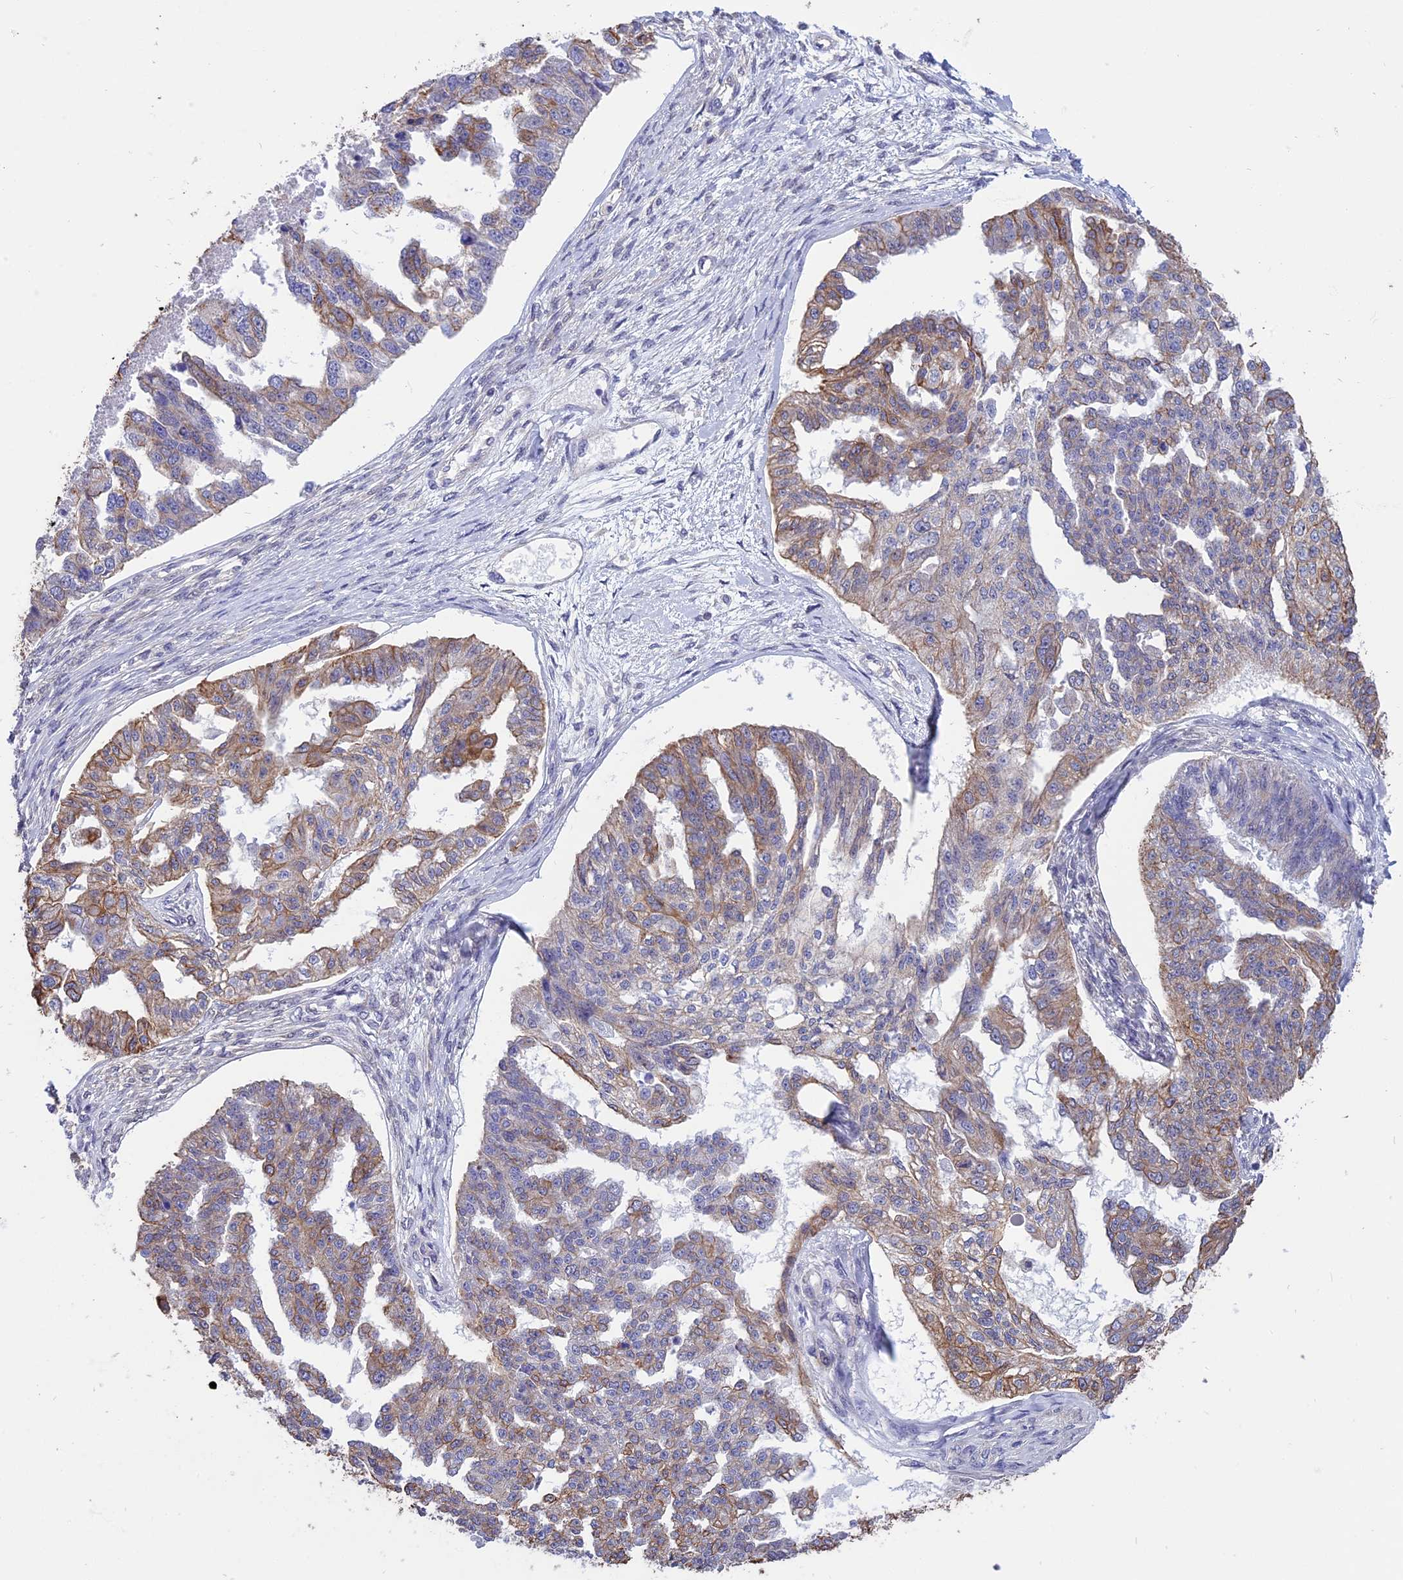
{"staining": {"intensity": "moderate", "quantity": "<25%", "location": "cytoplasmic/membranous"}, "tissue": "ovarian cancer", "cell_type": "Tumor cells", "image_type": "cancer", "snomed": [{"axis": "morphology", "description": "Cystadenocarcinoma, serous, NOS"}, {"axis": "topography", "description": "Ovary"}], "caption": "A micrograph of ovarian cancer stained for a protein exhibits moderate cytoplasmic/membranous brown staining in tumor cells.", "gene": "STUB1", "patient": {"sex": "female", "age": 58}}